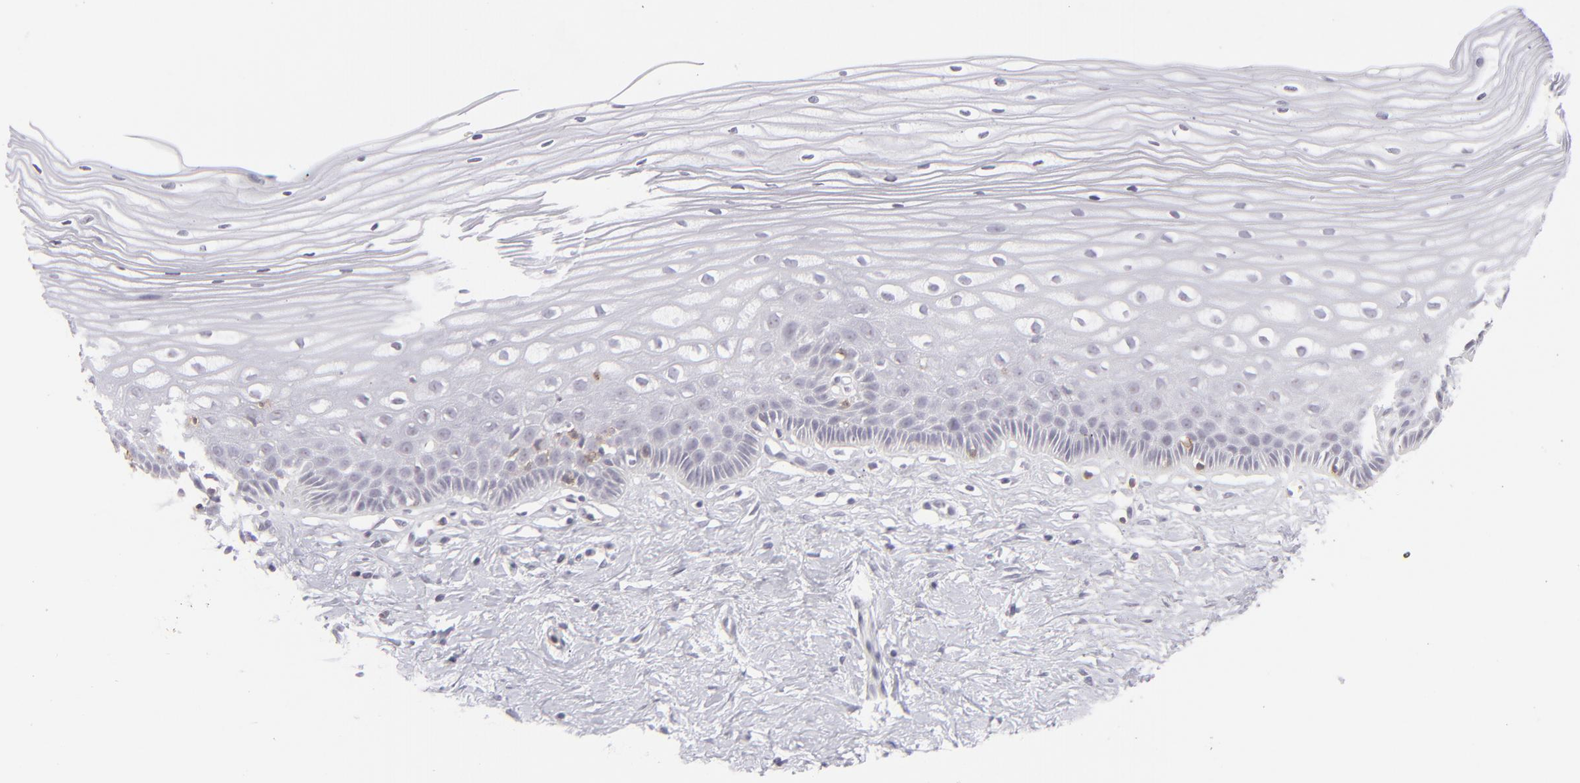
{"staining": {"intensity": "negative", "quantity": "none", "location": "none"}, "tissue": "cervix", "cell_type": "Glandular cells", "image_type": "normal", "snomed": [{"axis": "morphology", "description": "Normal tissue, NOS"}, {"axis": "topography", "description": "Cervix"}], "caption": "Immunohistochemical staining of normal cervix exhibits no significant expression in glandular cells.", "gene": "CD7", "patient": {"sex": "female", "age": 40}}